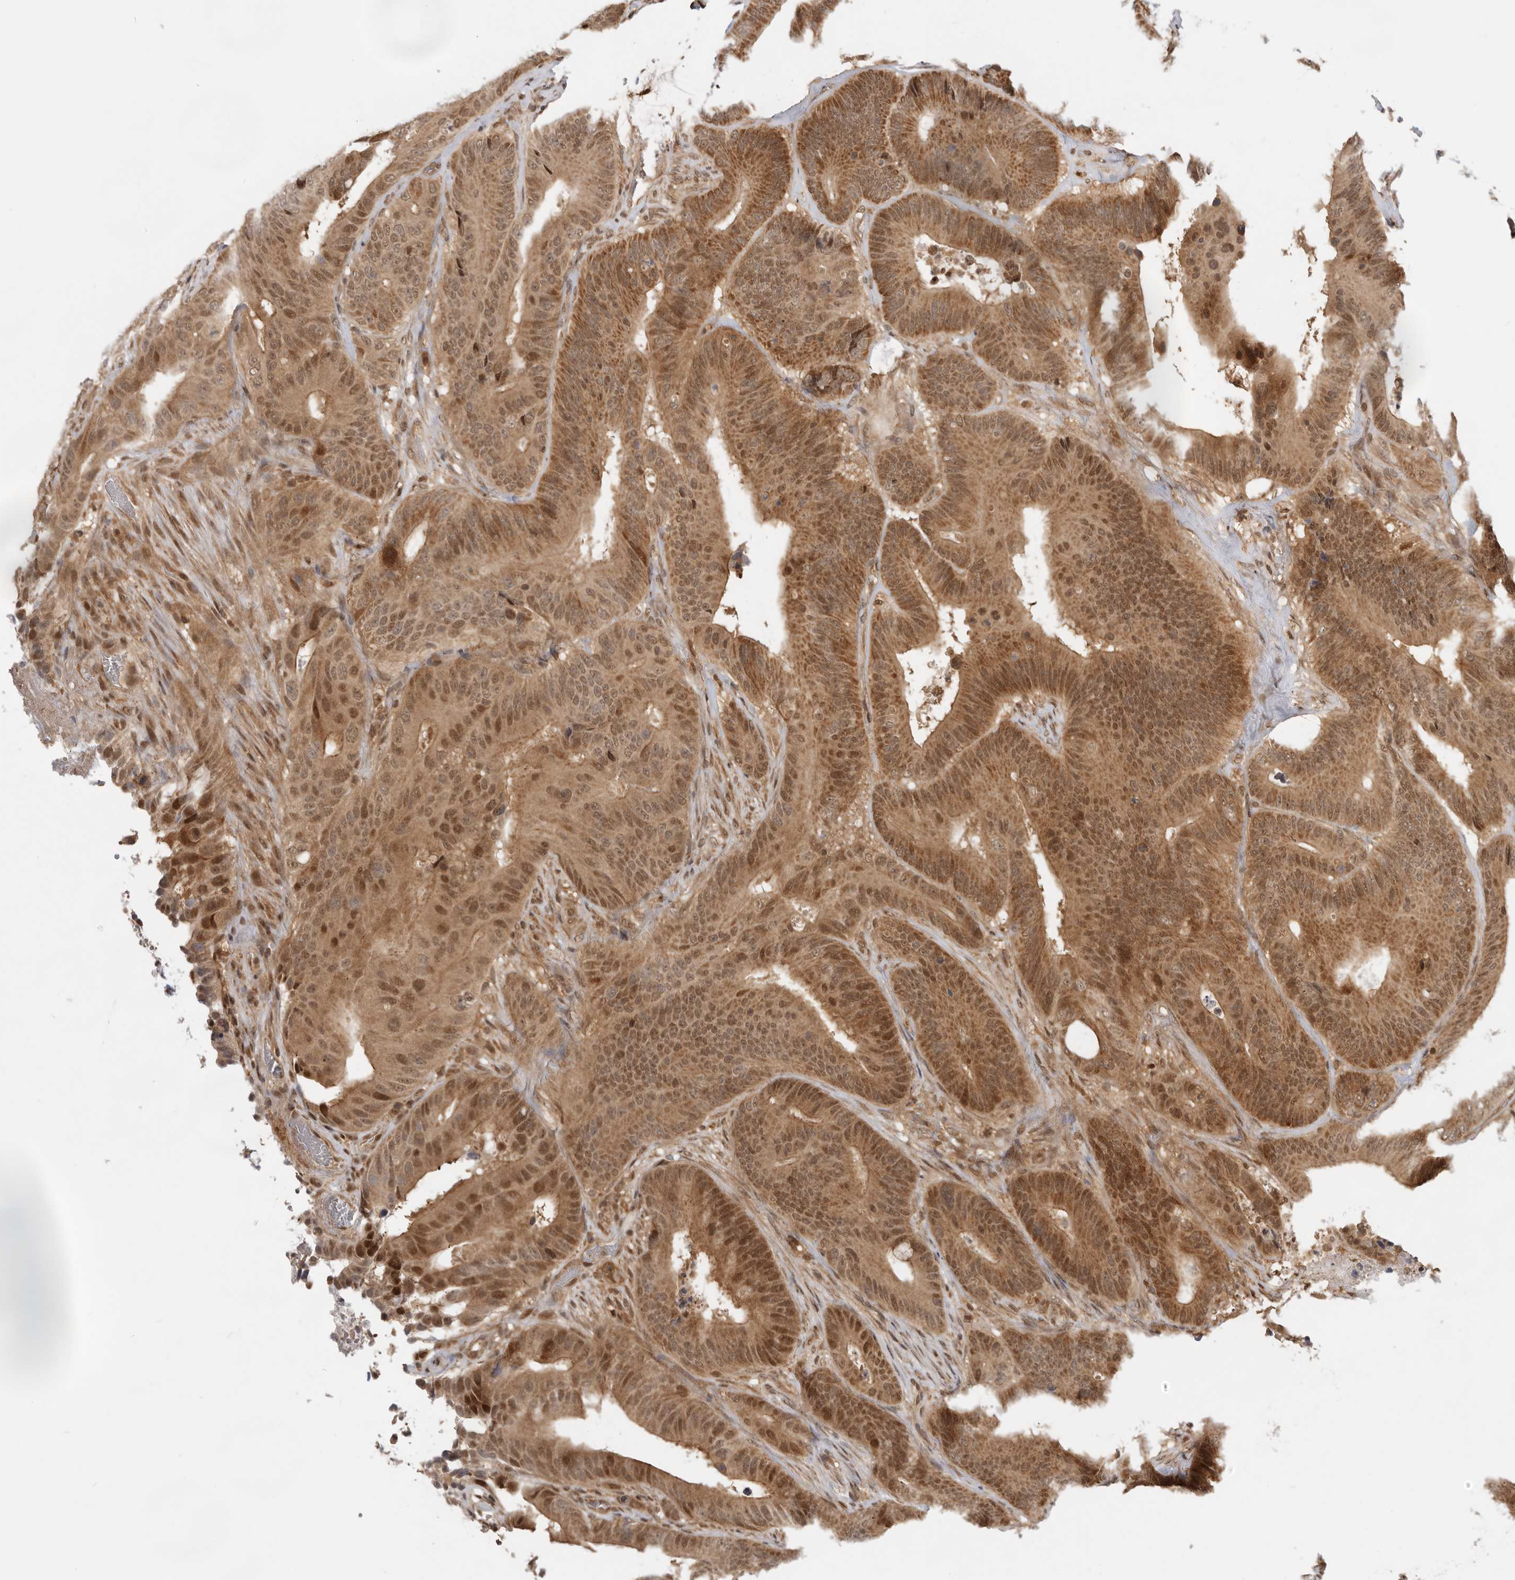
{"staining": {"intensity": "moderate", "quantity": ">75%", "location": "cytoplasmic/membranous,nuclear"}, "tissue": "colorectal cancer", "cell_type": "Tumor cells", "image_type": "cancer", "snomed": [{"axis": "morphology", "description": "Adenocarcinoma, NOS"}, {"axis": "topography", "description": "Colon"}], "caption": "Human colorectal cancer stained for a protein (brown) shows moderate cytoplasmic/membranous and nuclear positive staining in about >75% of tumor cells.", "gene": "ADPRS", "patient": {"sex": "male", "age": 83}}